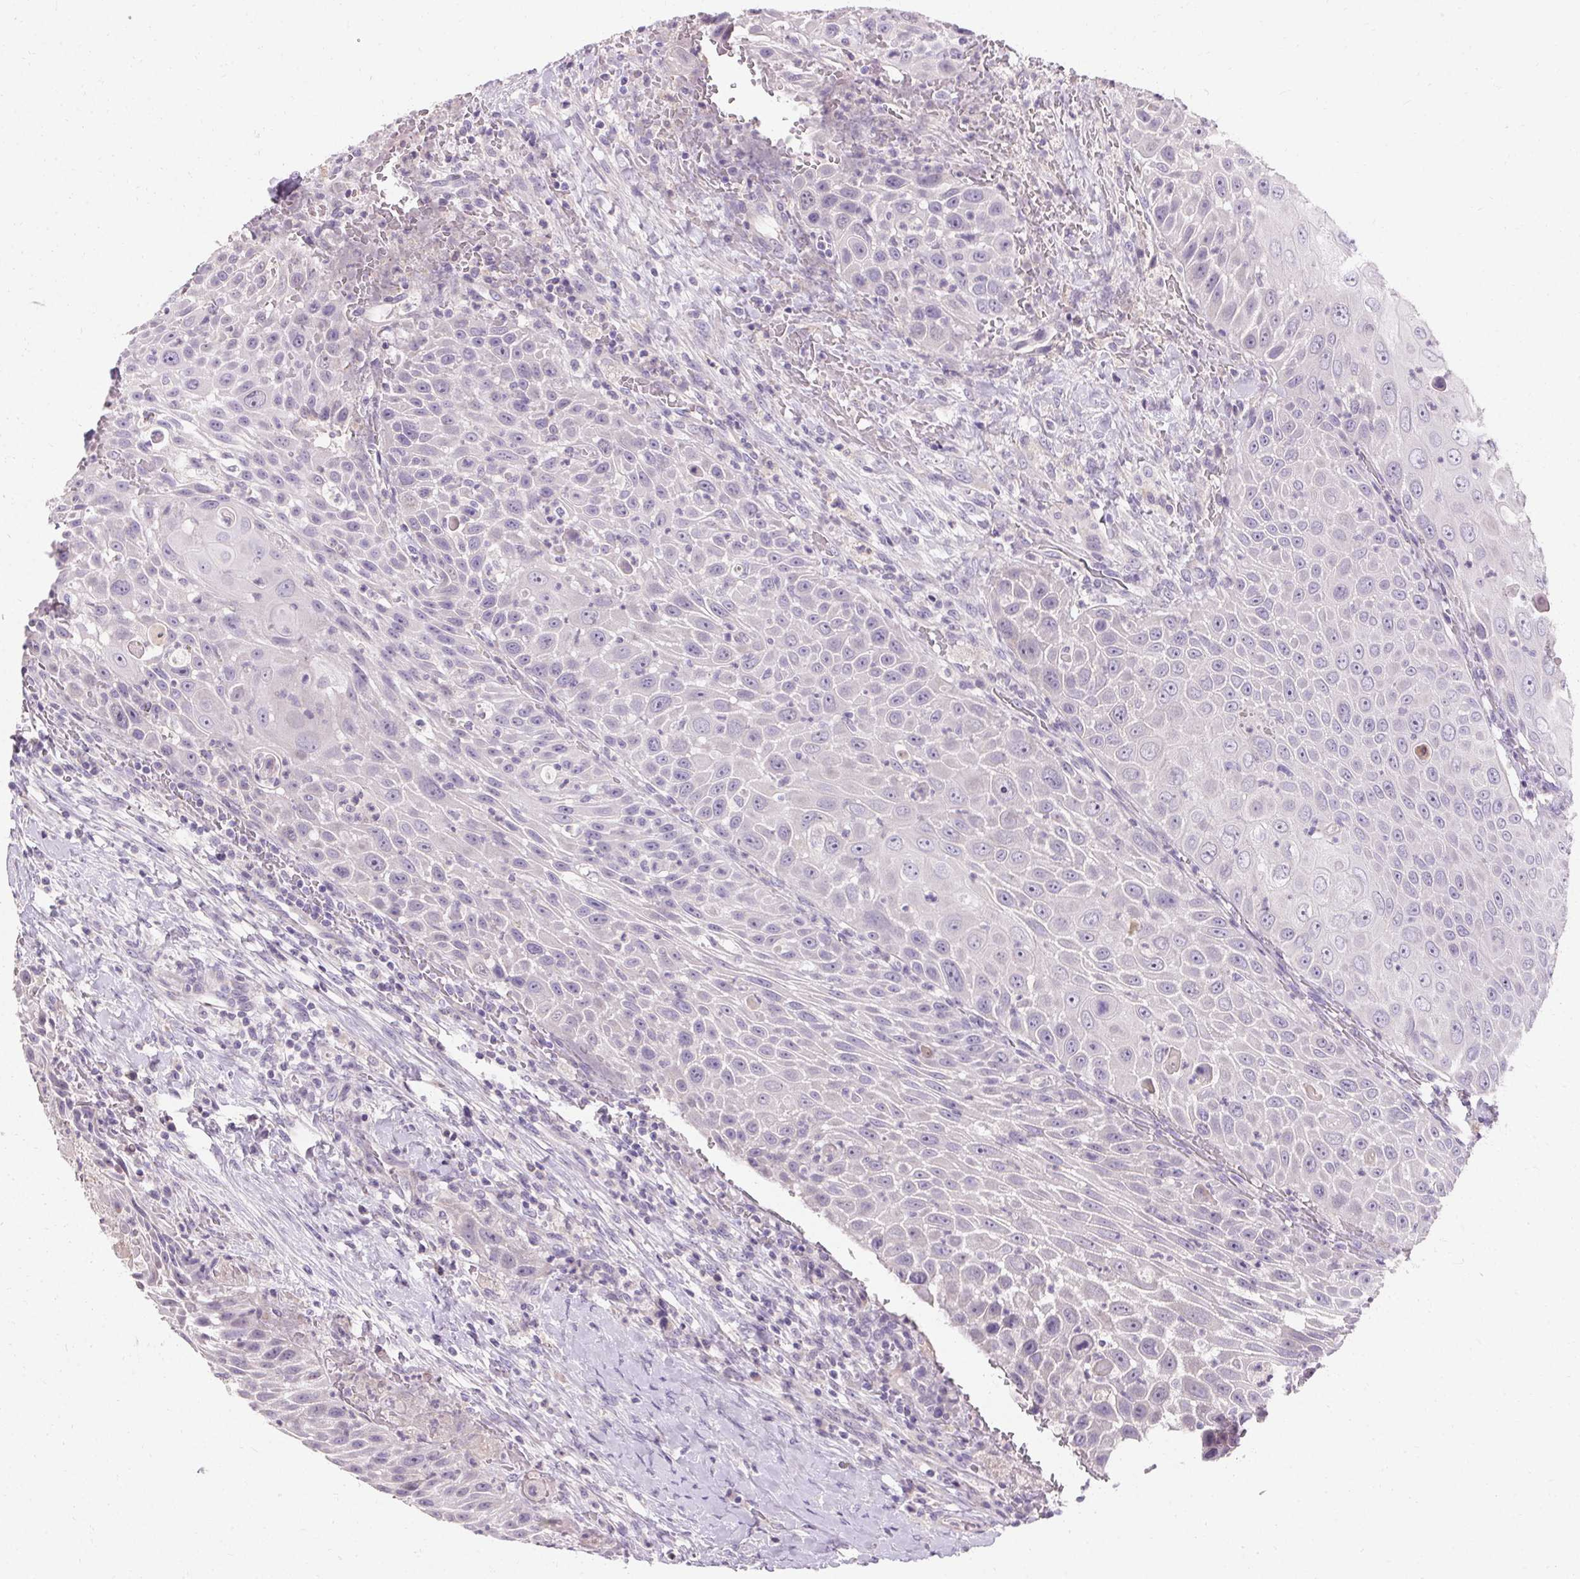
{"staining": {"intensity": "negative", "quantity": "none", "location": "none"}, "tissue": "head and neck cancer", "cell_type": "Tumor cells", "image_type": "cancer", "snomed": [{"axis": "morphology", "description": "Squamous cell carcinoma, NOS"}, {"axis": "topography", "description": "Head-Neck"}], "caption": "This is an immunohistochemistry (IHC) histopathology image of squamous cell carcinoma (head and neck). There is no expression in tumor cells.", "gene": "TRIP13", "patient": {"sex": "male", "age": 69}}